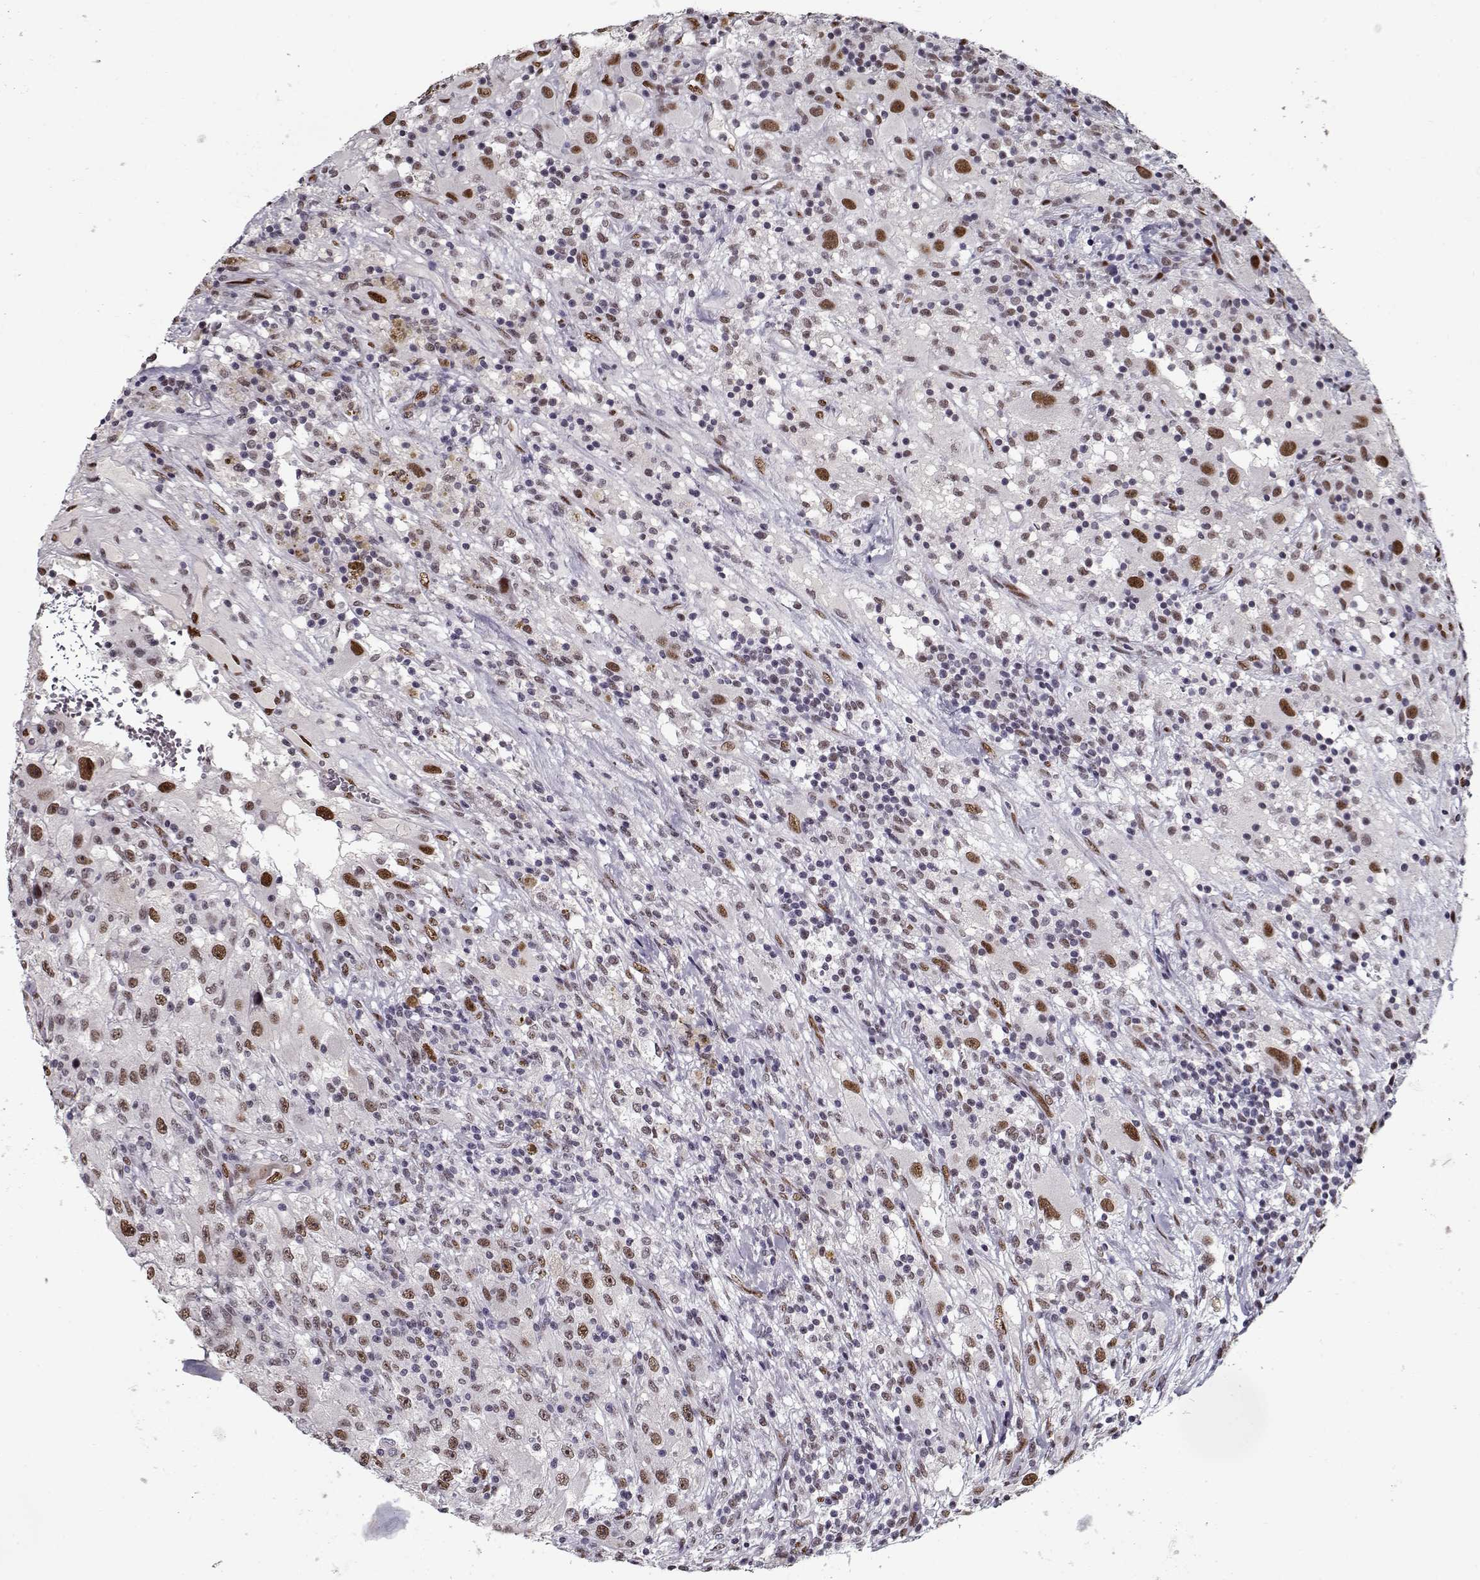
{"staining": {"intensity": "moderate", "quantity": "25%-75%", "location": "nuclear"}, "tissue": "renal cancer", "cell_type": "Tumor cells", "image_type": "cancer", "snomed": [{"axis": "morphology", "description": "Adenocarcinoma, NOS"}, {"axis": "topography", "description": "Kidney"}], "caption": "An immunohistochemistry (IHC) micrograph of neoplastic tissue is shown. Protein staining in brown highlights moderate nuclear positivity in renal cancer within tumor cells.", "gene": "PRMT8", "patient": {"sex": "female", "age": 67}}